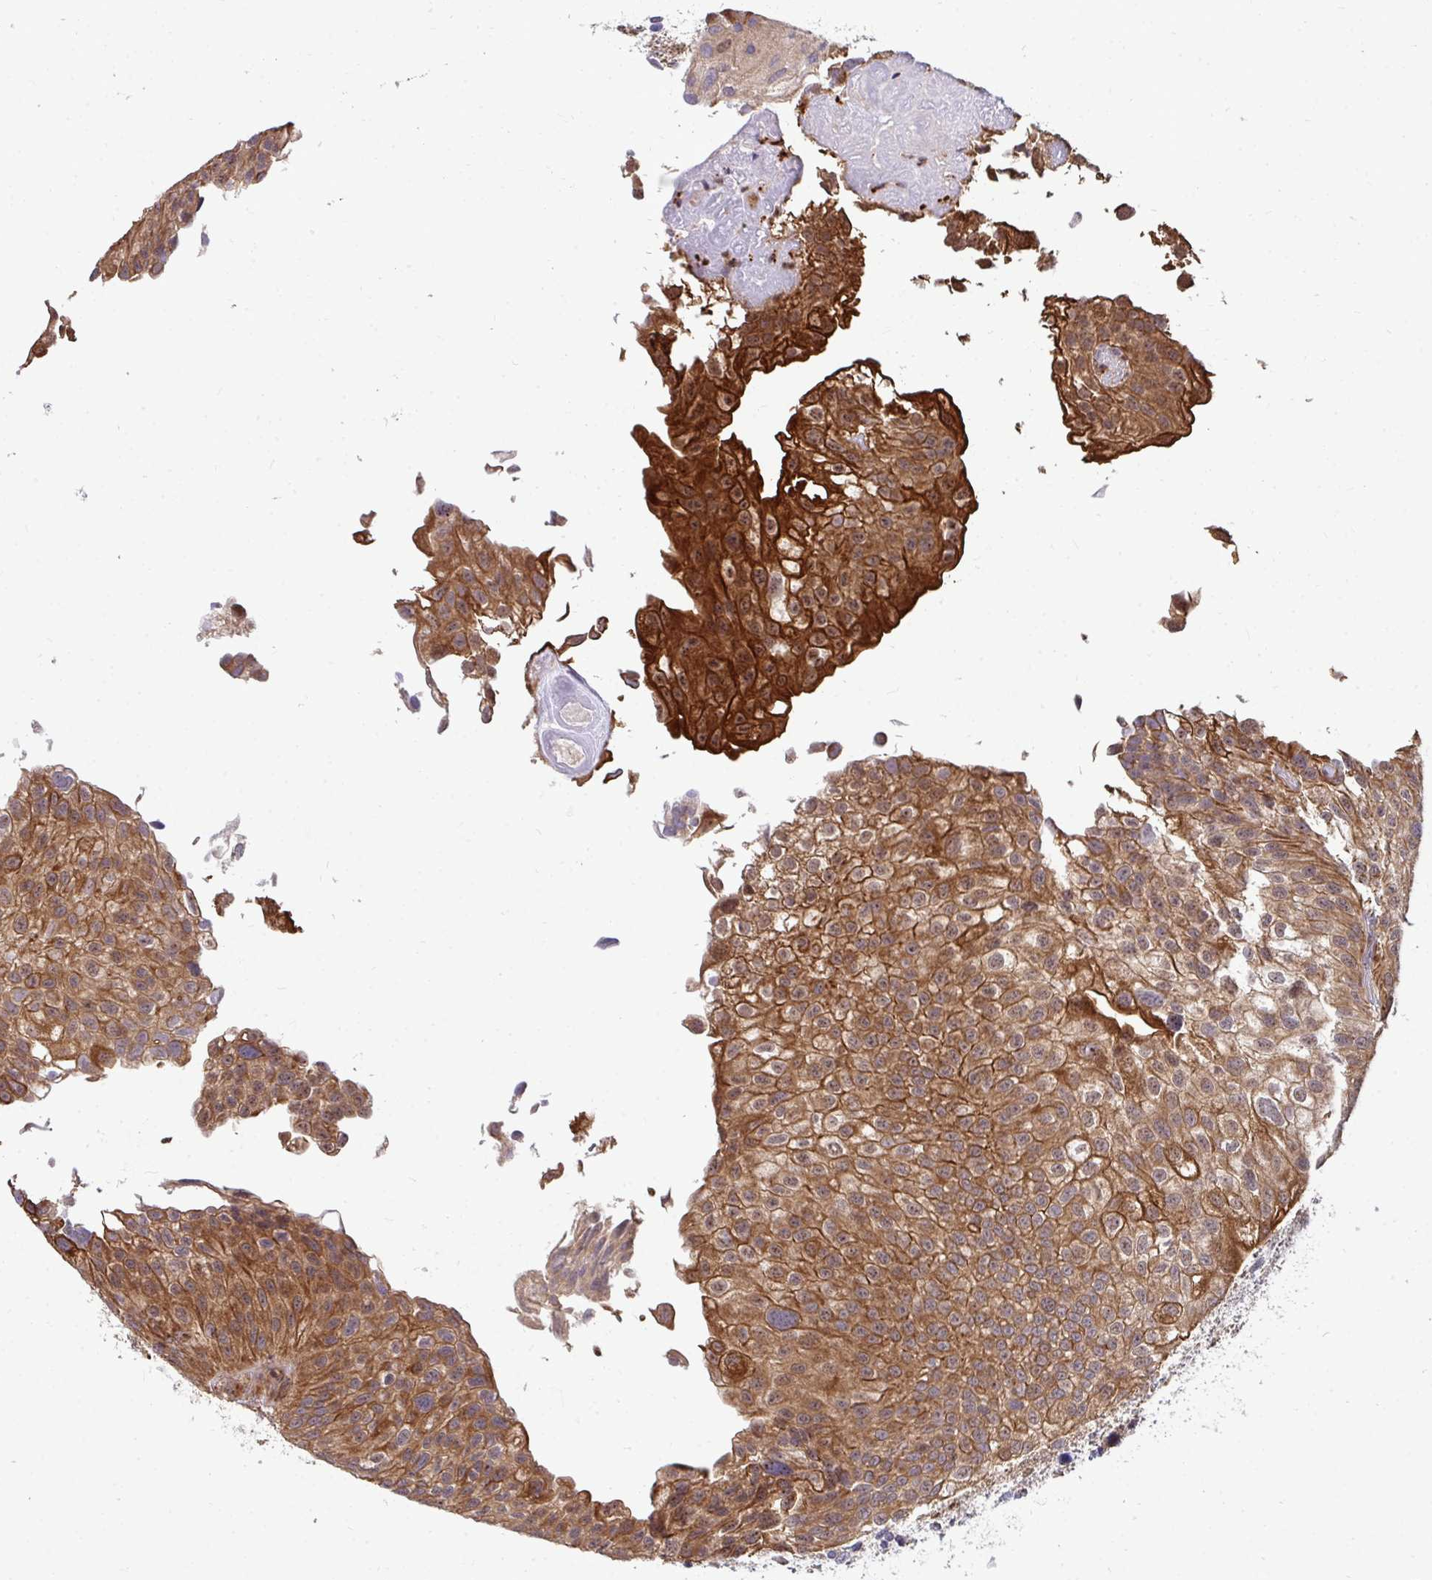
{"staining": {"intensity": "strong", "quantity": ">75%", "location": "cytoplasmic/membranous"}, "tissue": "urothelial cancer", "cell_type": "Tumor cells", "image_type": "cancer", "snomed": [{"axis": "morphology", "description": "Urothelial carcinoma, NOS"}, {"axis": "topography", "description": "Urinary bladder"}], "caption": "Tumor cells reveal high levels of strong cytoplasmic/membranous expression in about >75% of cells in human urothelial cancer. The staining is performed using DAB brown chromogen to label protein expression. The nuclei are counter-stained blue using hematoxylin.", "gene": "TRIM44", "patient": {"sex": "male", "age": 87}}